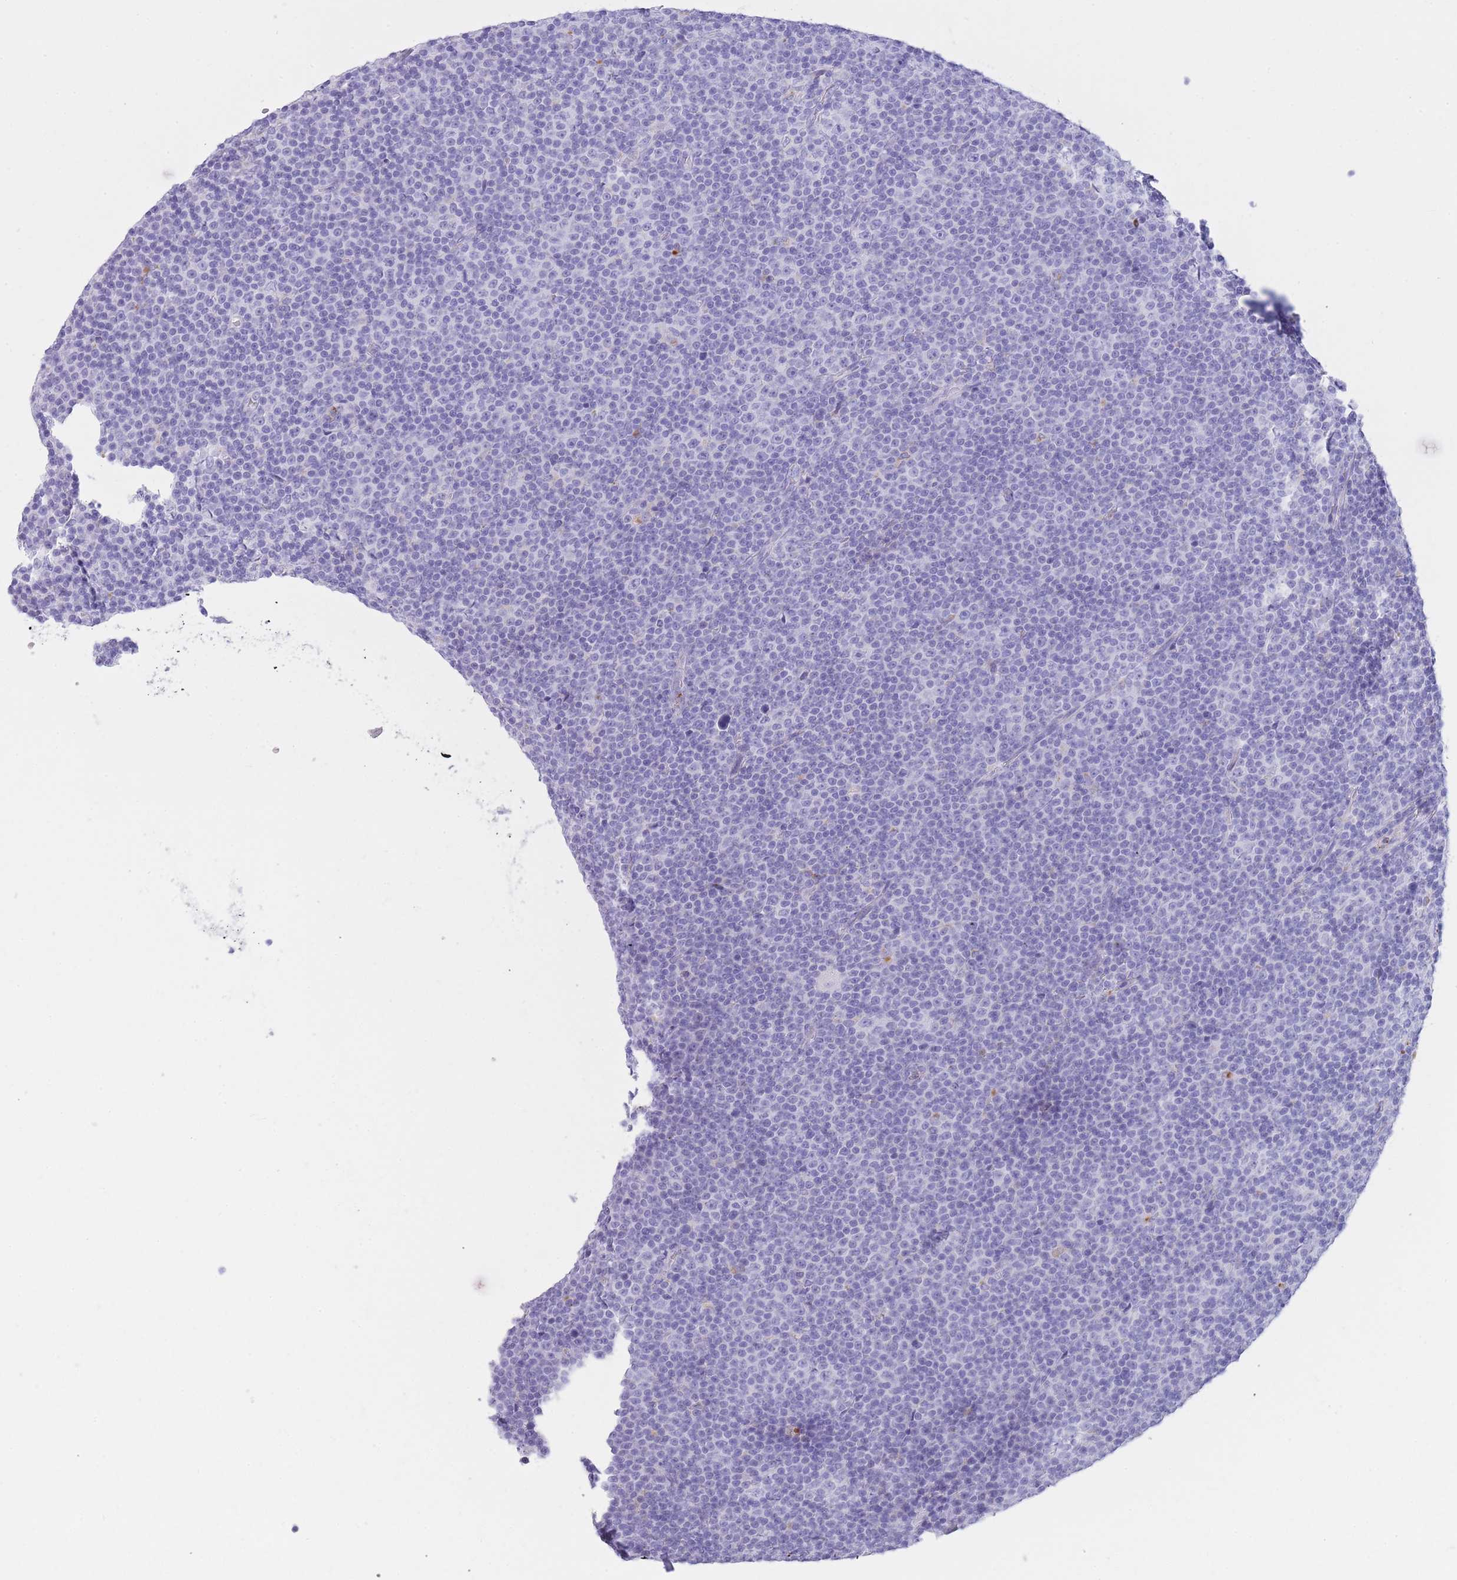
{"staining": {"intensity": "negative", "quantity": "none", "location": "none"}, "tissue": "lymphoma", "cell_type": "Tumor cells", "image_type": "cancer", "snomed": [{"axis": "morphology", "description": "Malignant lymphoma, non-Hodgkin's type, Low grade"}, {"axis": "topography", "description": "Lymph node"}], "caption": "DAB immunohistochemical staining of low-grade malignant lymphoma, non-Hodgkin's type displays no significant staining in tumor cells. Brightfield microscopy of immunohistochemistry (IHC) stained with DAB (brown) and hematoxylin (blue), captured at high magnification.", "gene": "PLBD1", "patient": {"sex": "female", "age": 67}}